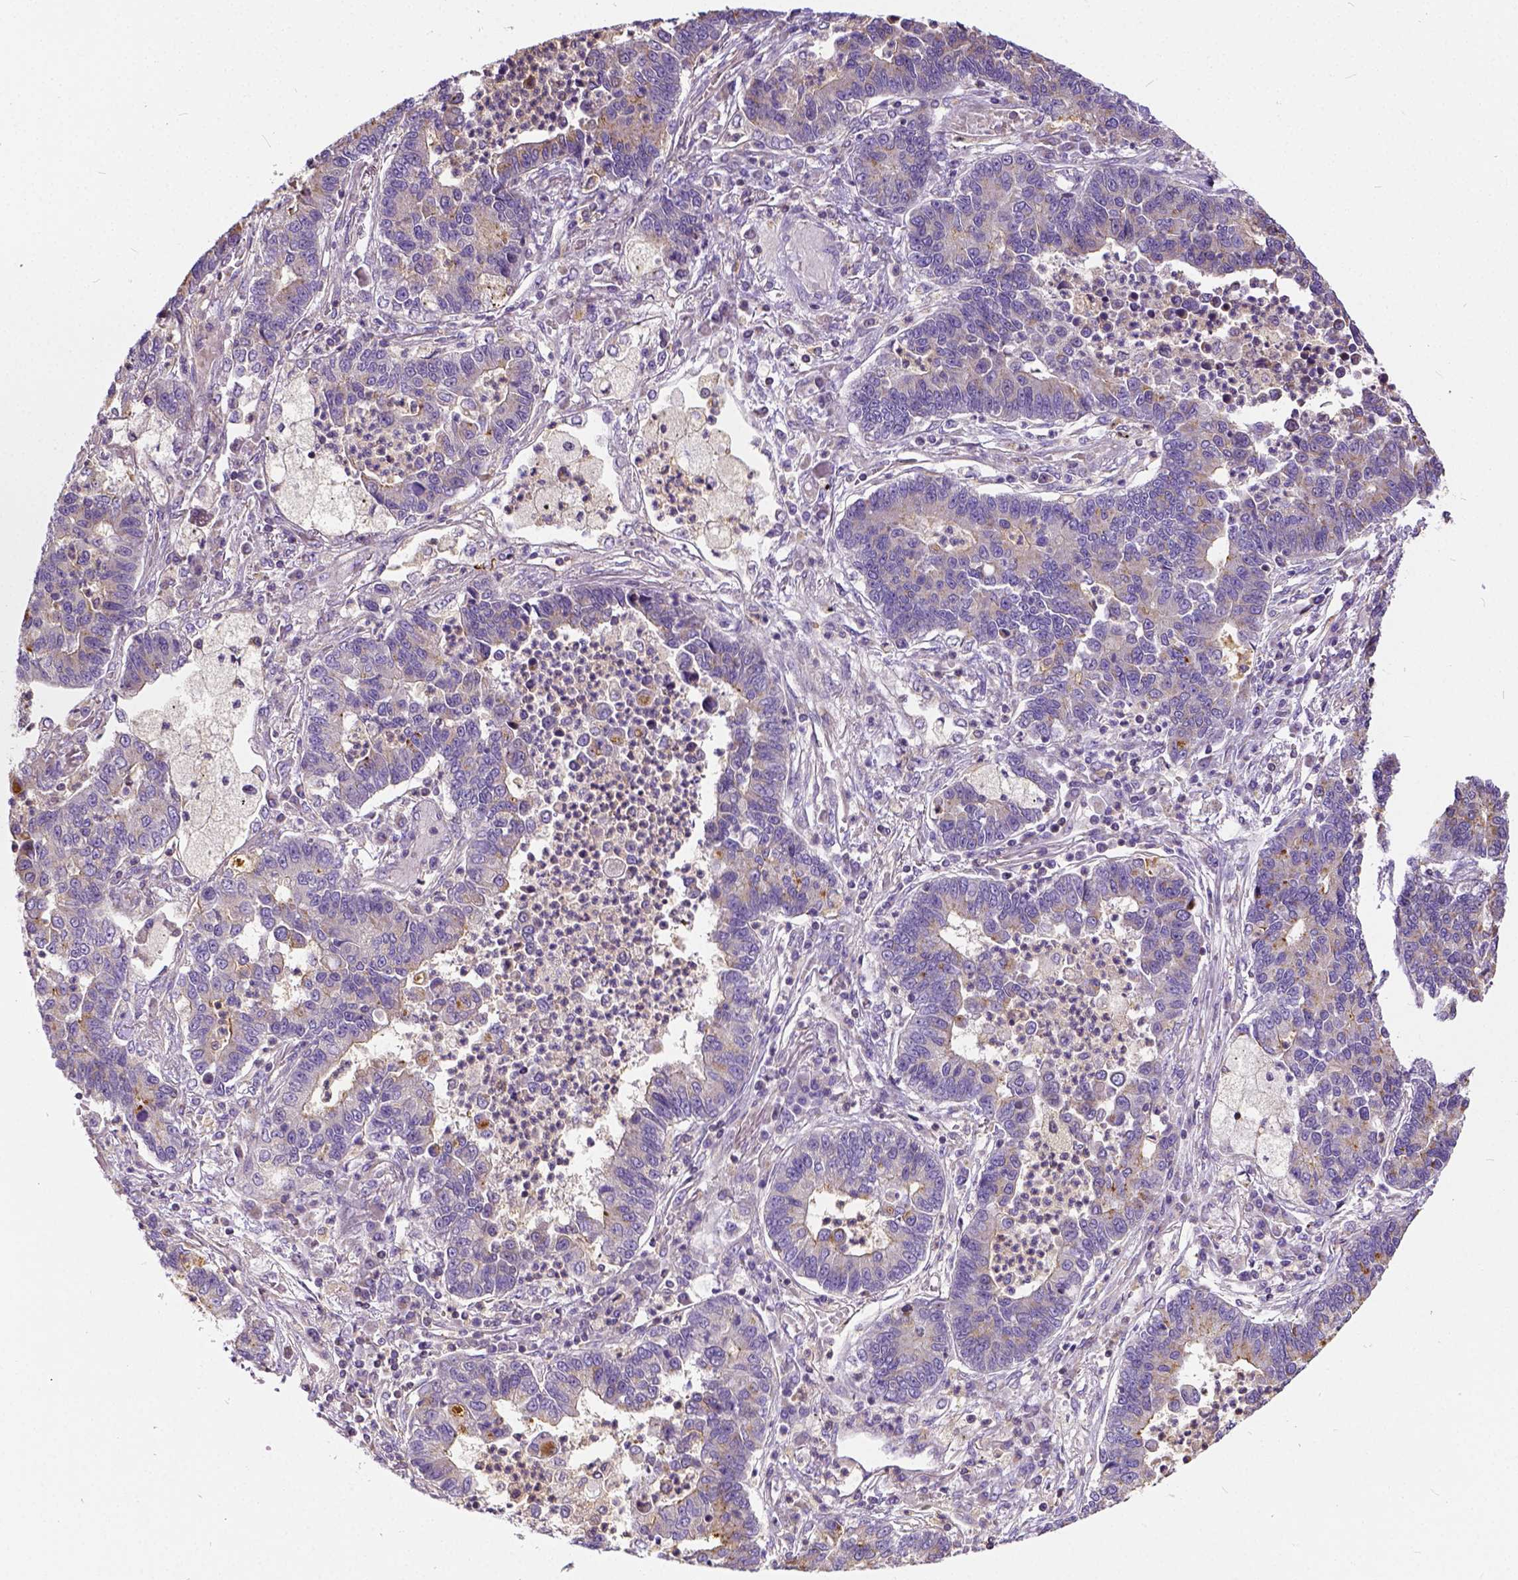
{"staining": {"intensity": "negative", "quantity": "none", "location": "none"}, "tissue": "lung cancer", "cell_type": "Tumor cells", "image_type": "cancer", "snomed": [{"axis": "morphology", "description": "Adenocarcinoma, NOS"}, {"axis": "topography", "description": "Lung"}], "caption": "Tumor cells show no significant protein staining in lung adenocarcinoma.", "gene": "CADM4", "patient": {"sex": "female", "age": 57}}